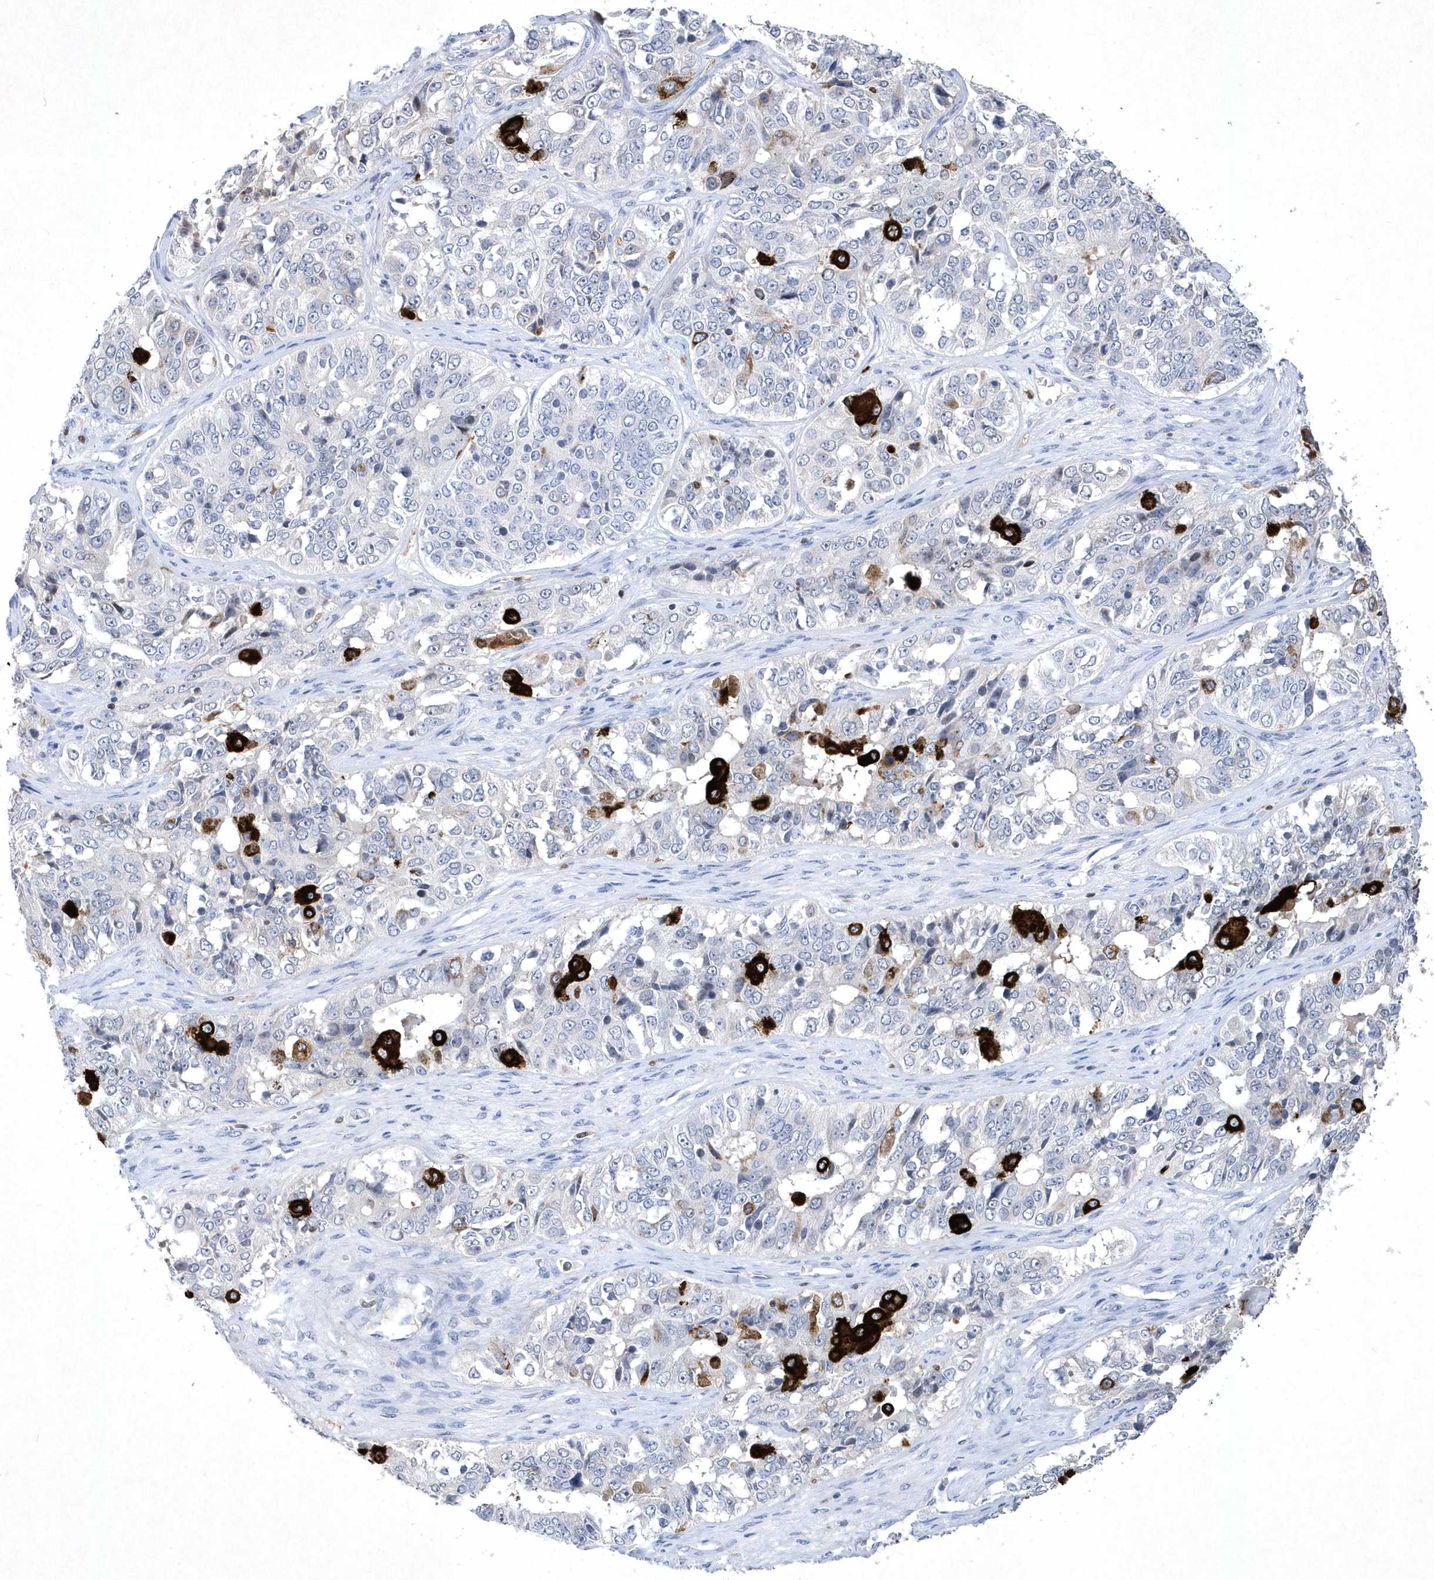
{"staining": {"intensity": "strong", "quantity": "<25%", "location": "cytoplasmic/membranous"}, "tissue": "ovarian cancer", "cell_type": "Tumor cells", "image_type": "cancer", "snomed": [{"axis": "morphology", "description": "Carcinoma, endometroid"}, {"axis": "topography", "description": "Ovary"}], "caption": "Ovarian endometroid carcinoma stained with a brown dye demonstrates strong cytoplasmic/membranous positive positivity in approximately <25% of tumor cells.", "gene": "BHLHA15", "patient": {"sex": "female", "age": 51}}